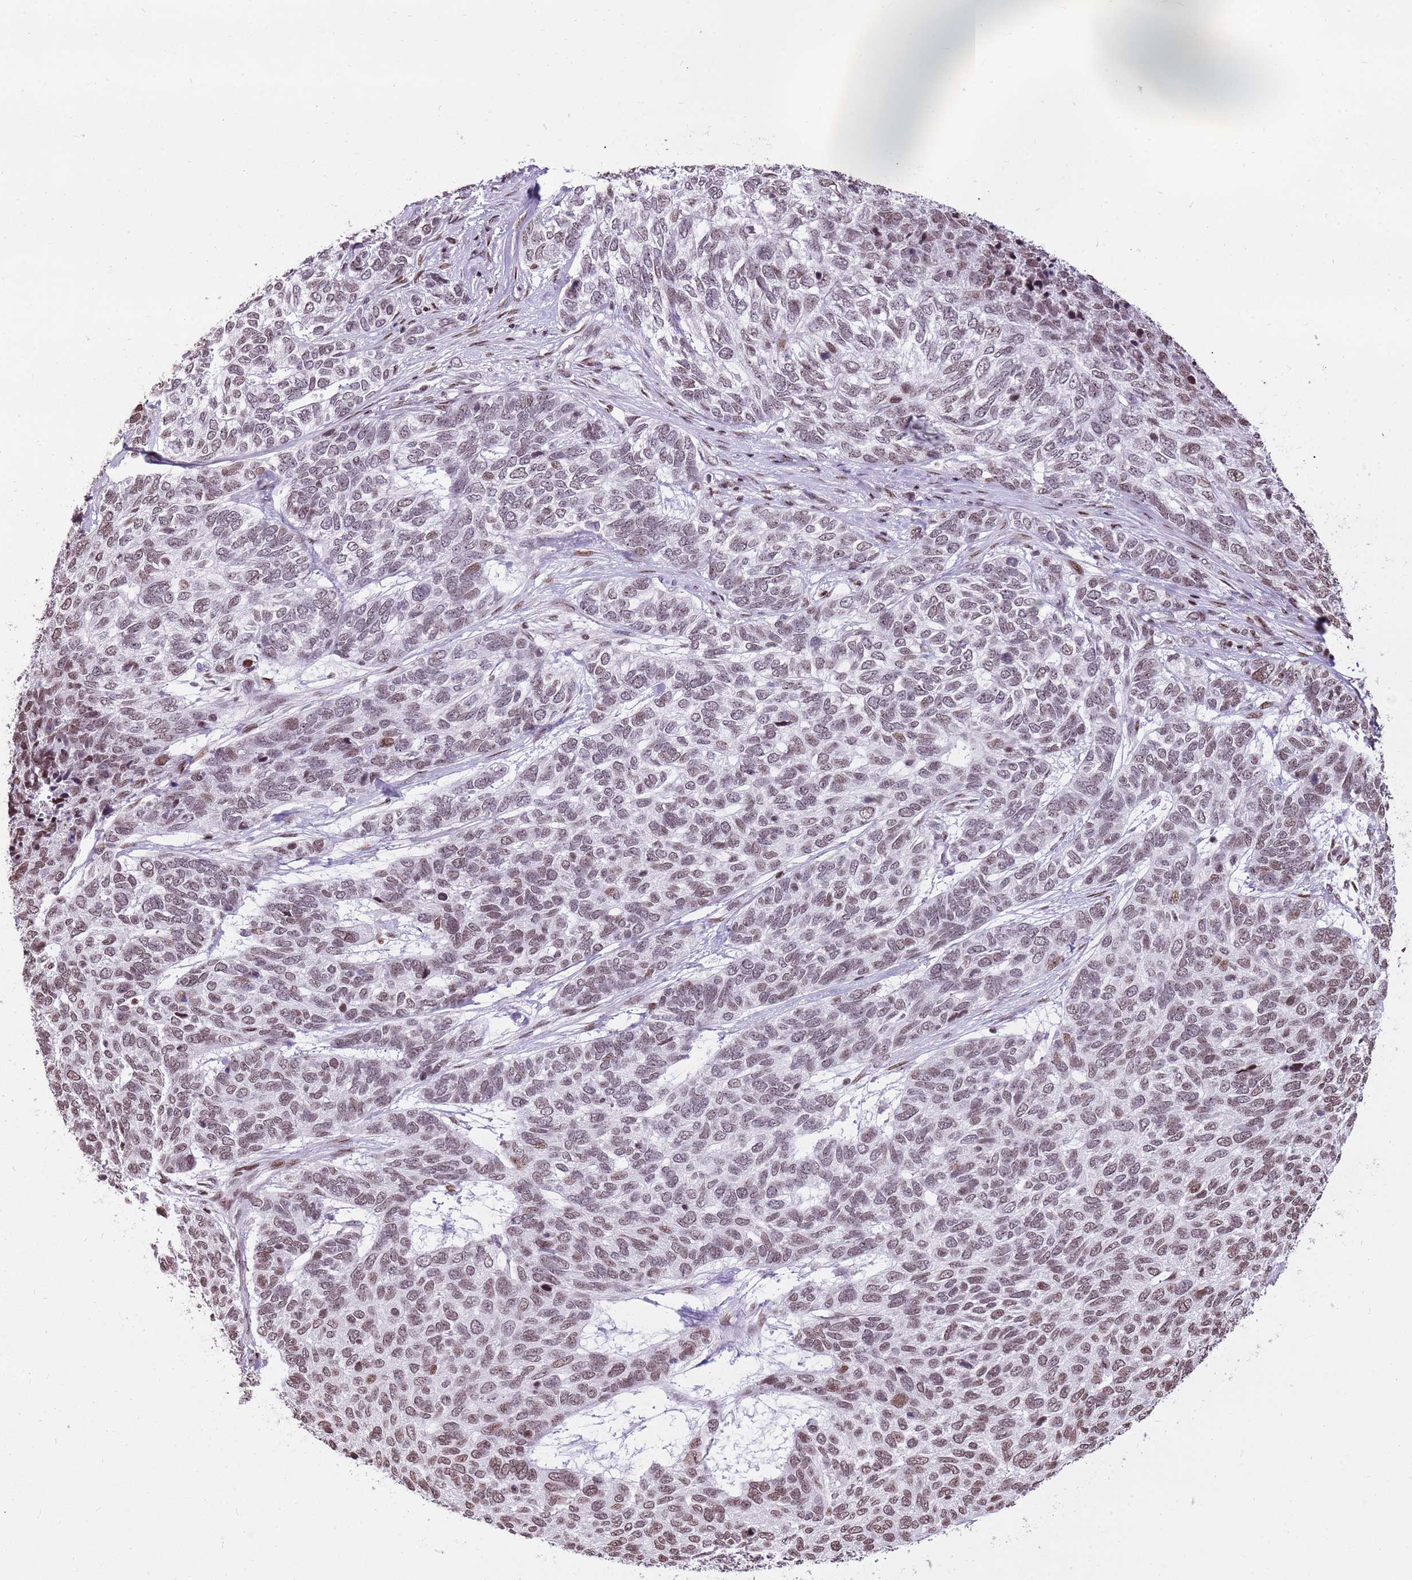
{"staining": {"intensity": "moderate", "quantity": "<25%", "location": "nuclear"}, "tissue": "skin cancer", "cell_type": "Tumor cells", "image_type": "cancer", "snomed": [{"axis": "morphology", "description": "Basal cell carcinoma"}, {"axis": "topography", "description": "Skin"}], "caption": "Human skin cancer (basal cell carcinoma) stained with a brown dye demonstrates moderate nuclear positive positivity in approximately <25% of tumor cells.", "gene": "WASHC4", "patient": {"sex": "female", "age": 65}}